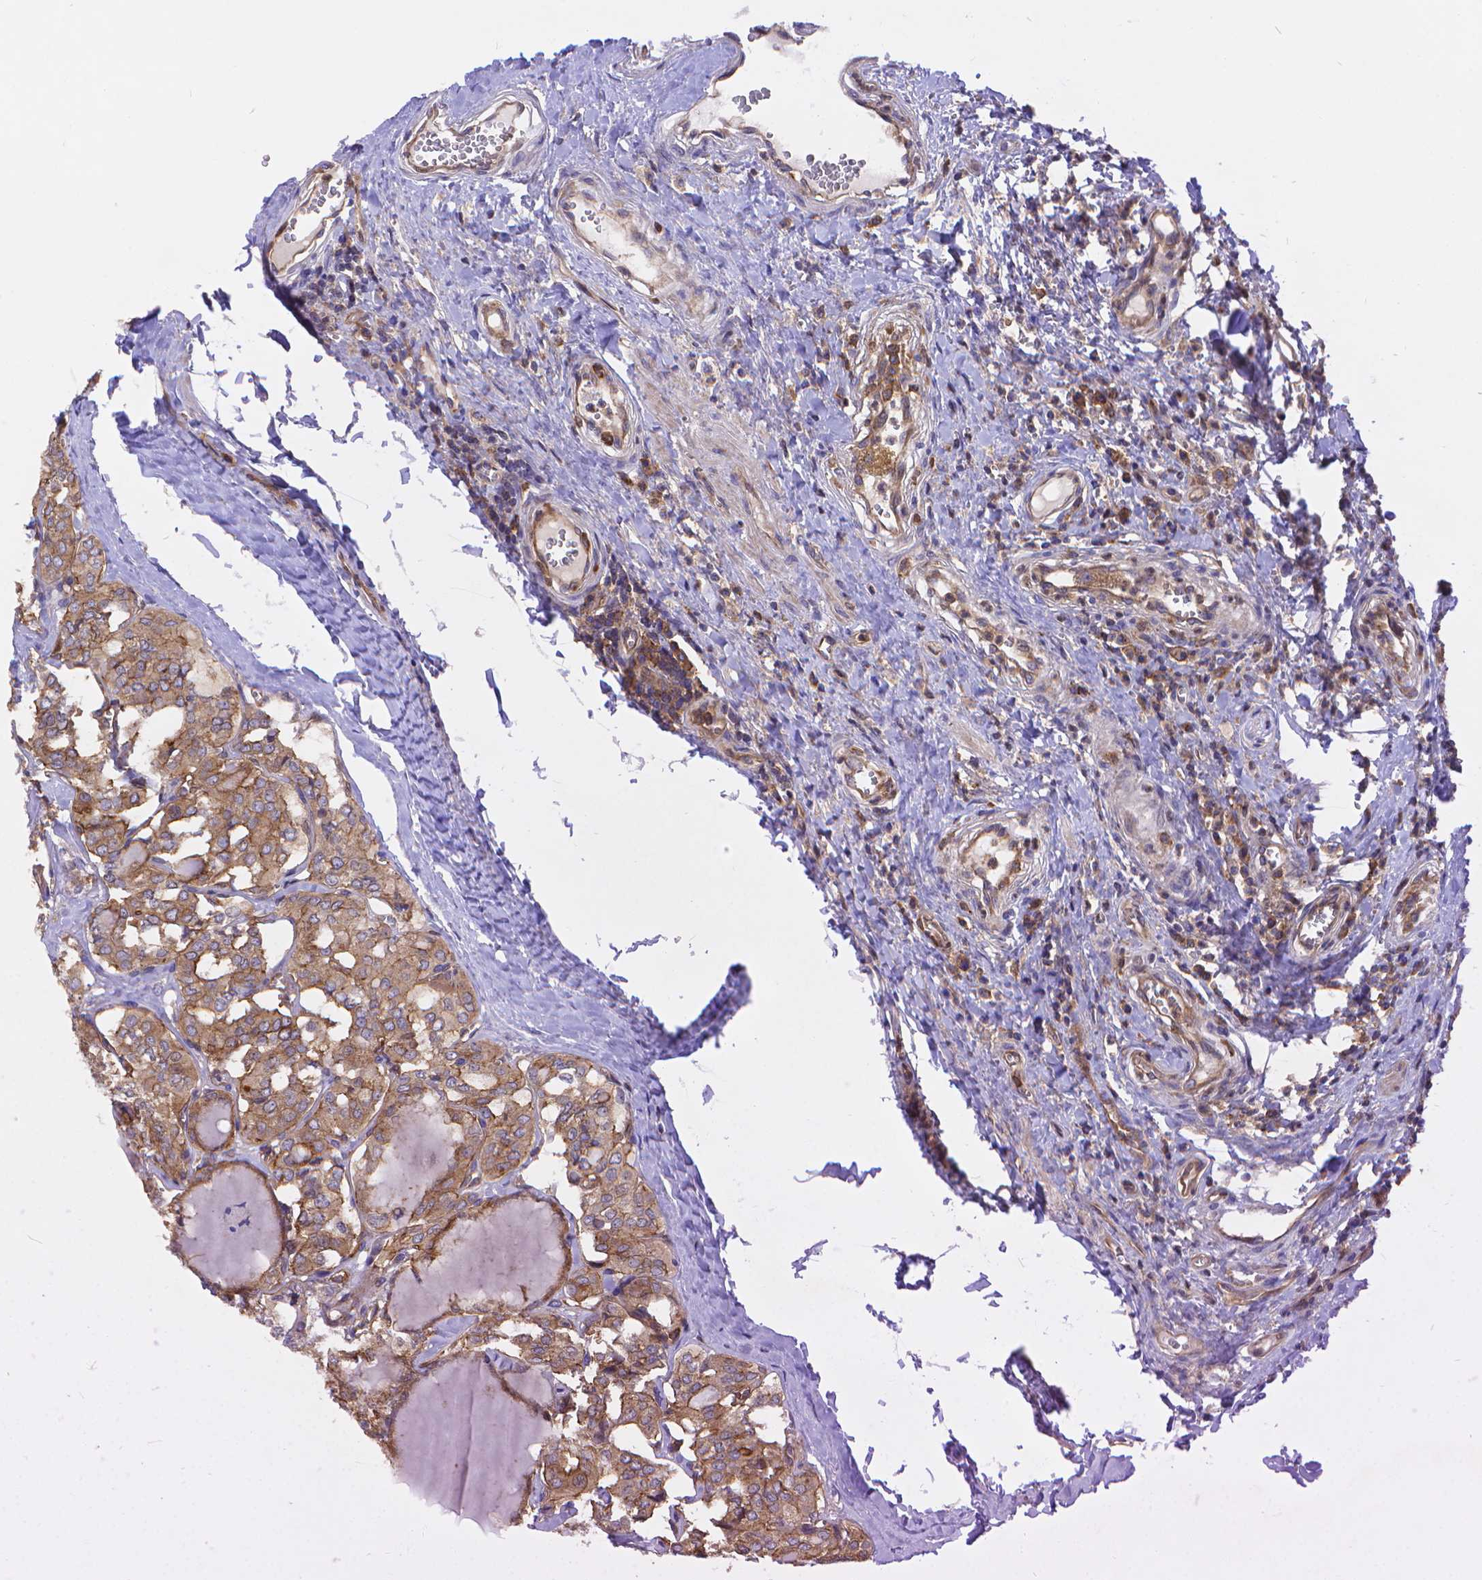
{"staining": {"intensity": "strong", "quantity": ">75%", "location": "cytoplasmic/membranous"}, "tissue": "thyroid cancer", "cell_type": "Tumor cells", "image_type": "cancer", "snomed": [{"axis": "morphology", "description": "Papillary adenocarcinoma, NOS"}, {"axis": "topography", "description": "Thyroid gland"}], "caption": "A micrograph showing strong cytoplasmic/membranous expression in approximately >75% of tumor cells in thyroid papillary adenocarcinoma, as visualized by brown immunohistochemical staining.", "gene": "ARAP1", "patient": {"sex": "female", "age": 41}}